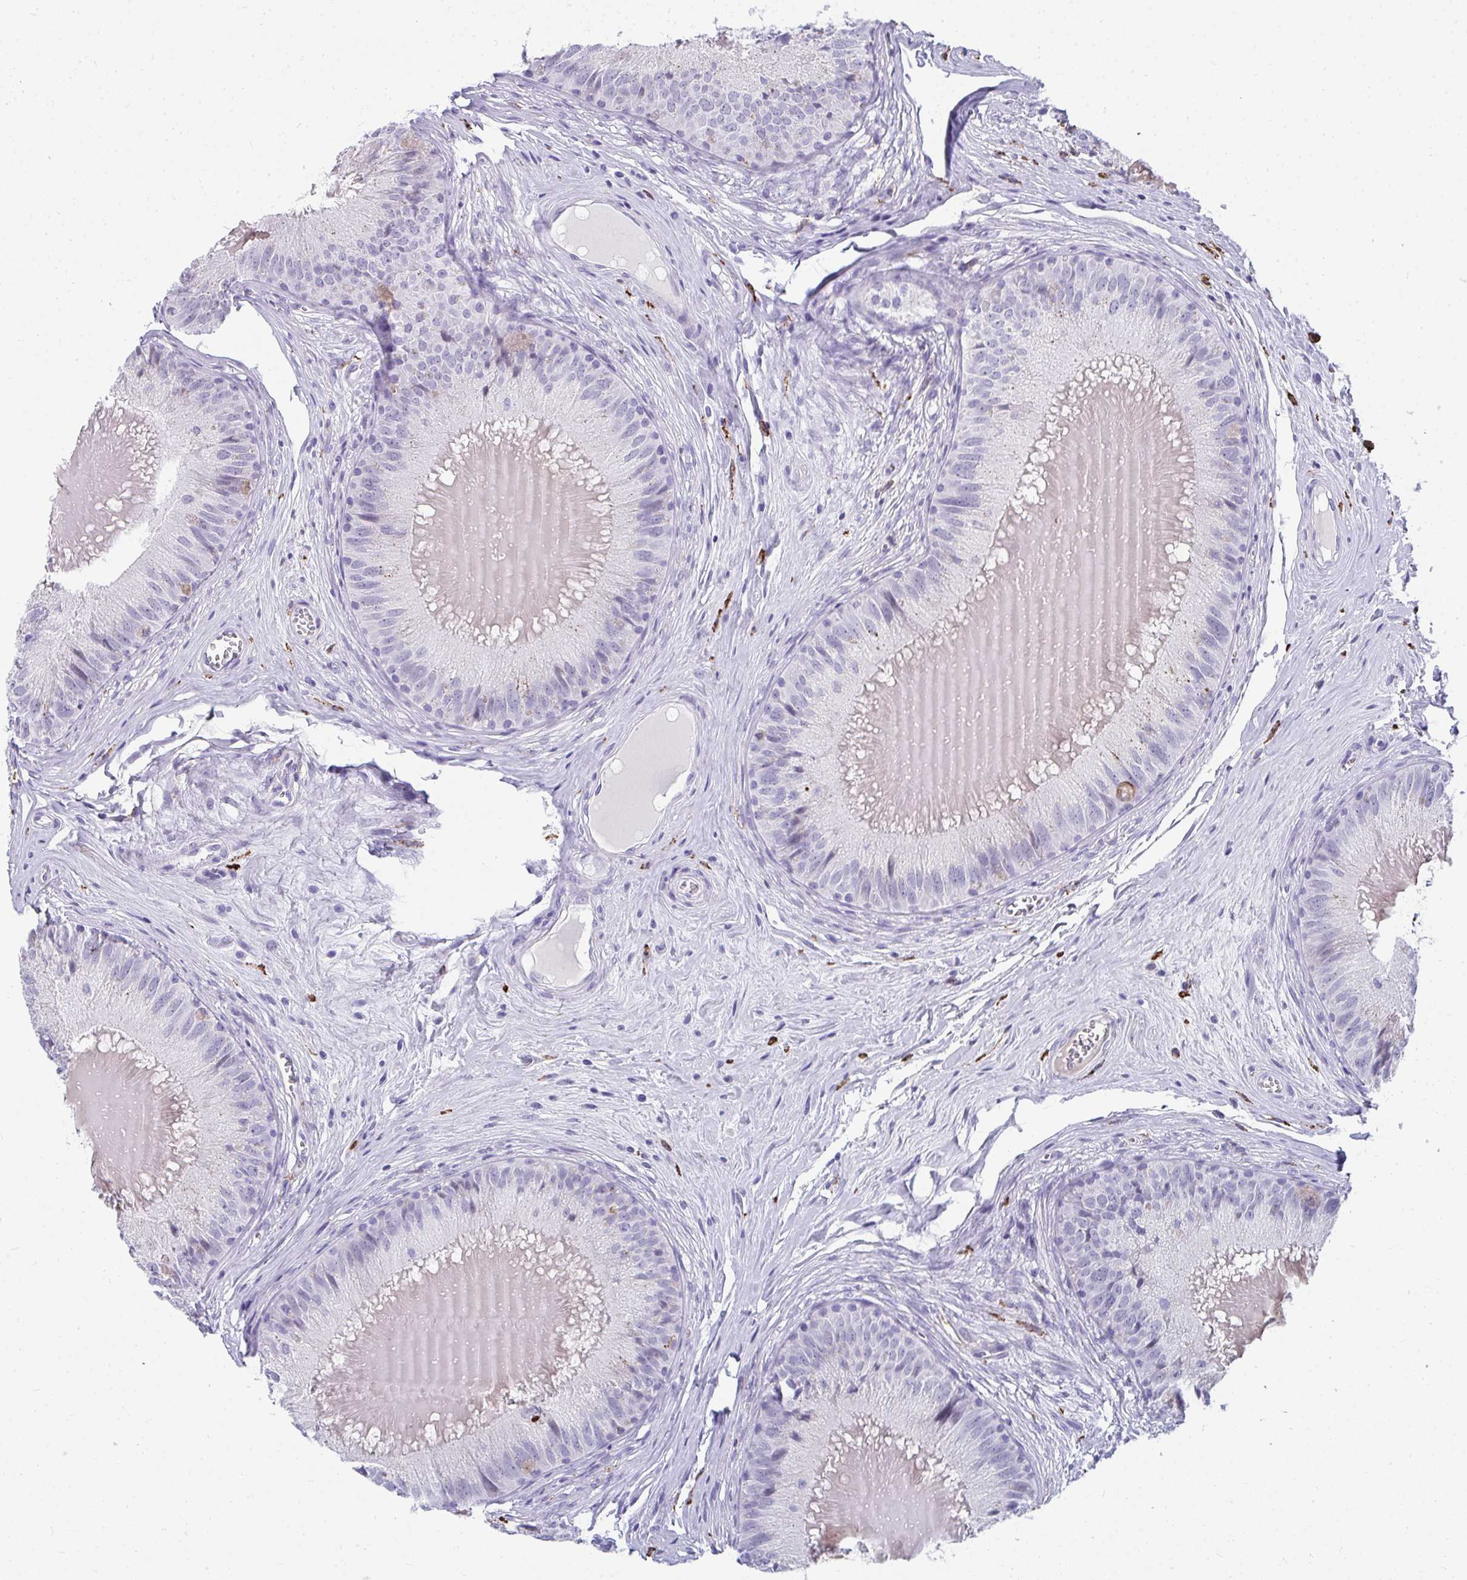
{"staining": {"intensity": "negative", "quantity": "none", "location": "none"}, "tissue": "epididymis", "cell_type": "Glandular cells", "image_type": "normal", "snomed": [{"axis": "morphology", "description": "Normal tissue, NOS"}, {"axis": "topography", "description": "Epididymis, spermatic cord, NOS"}], "caption": "Immunohistochemistry histopathology image of unremarkable human epididymis stained for a protein (brown), which shows no staining in glandular cells.", "gene": "CD163", "patient": {"sex": "male", "age": 39}}